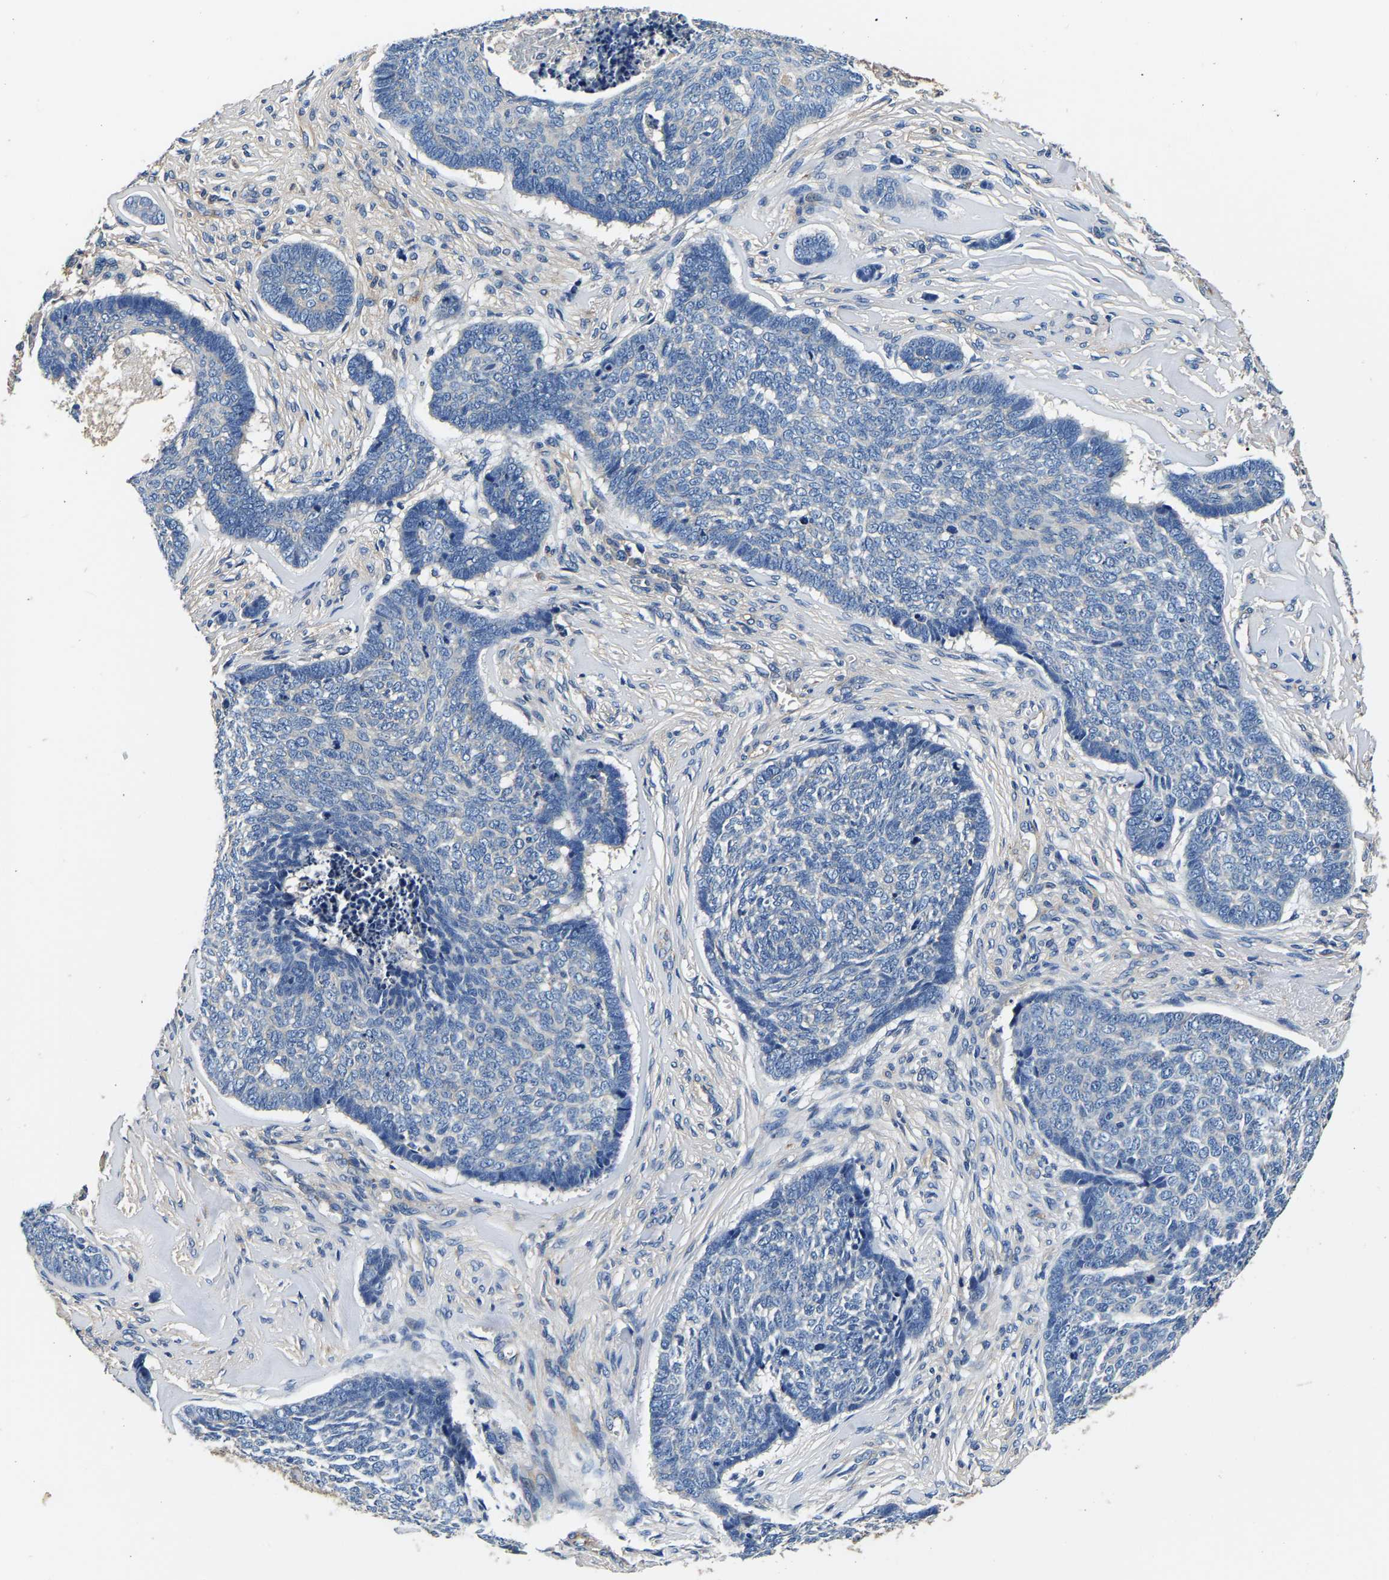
{"staining": {"intensity": "negative", "quantity": "none", "location": "none"}, "tissue": "skin cancer", "cell_type": "Tumor cells", "image_type": "cancer", "snomed": [{"axis": "morphology", "description": "Basal cell carcinoma"}, {"axis": "topography", "description": "Skin"}], "caption": "Tumor cells are negative for brown protein staining in skin cancer.", "gene": "SH3GLB1", "patient": {"sex": "male", "age": 84}}